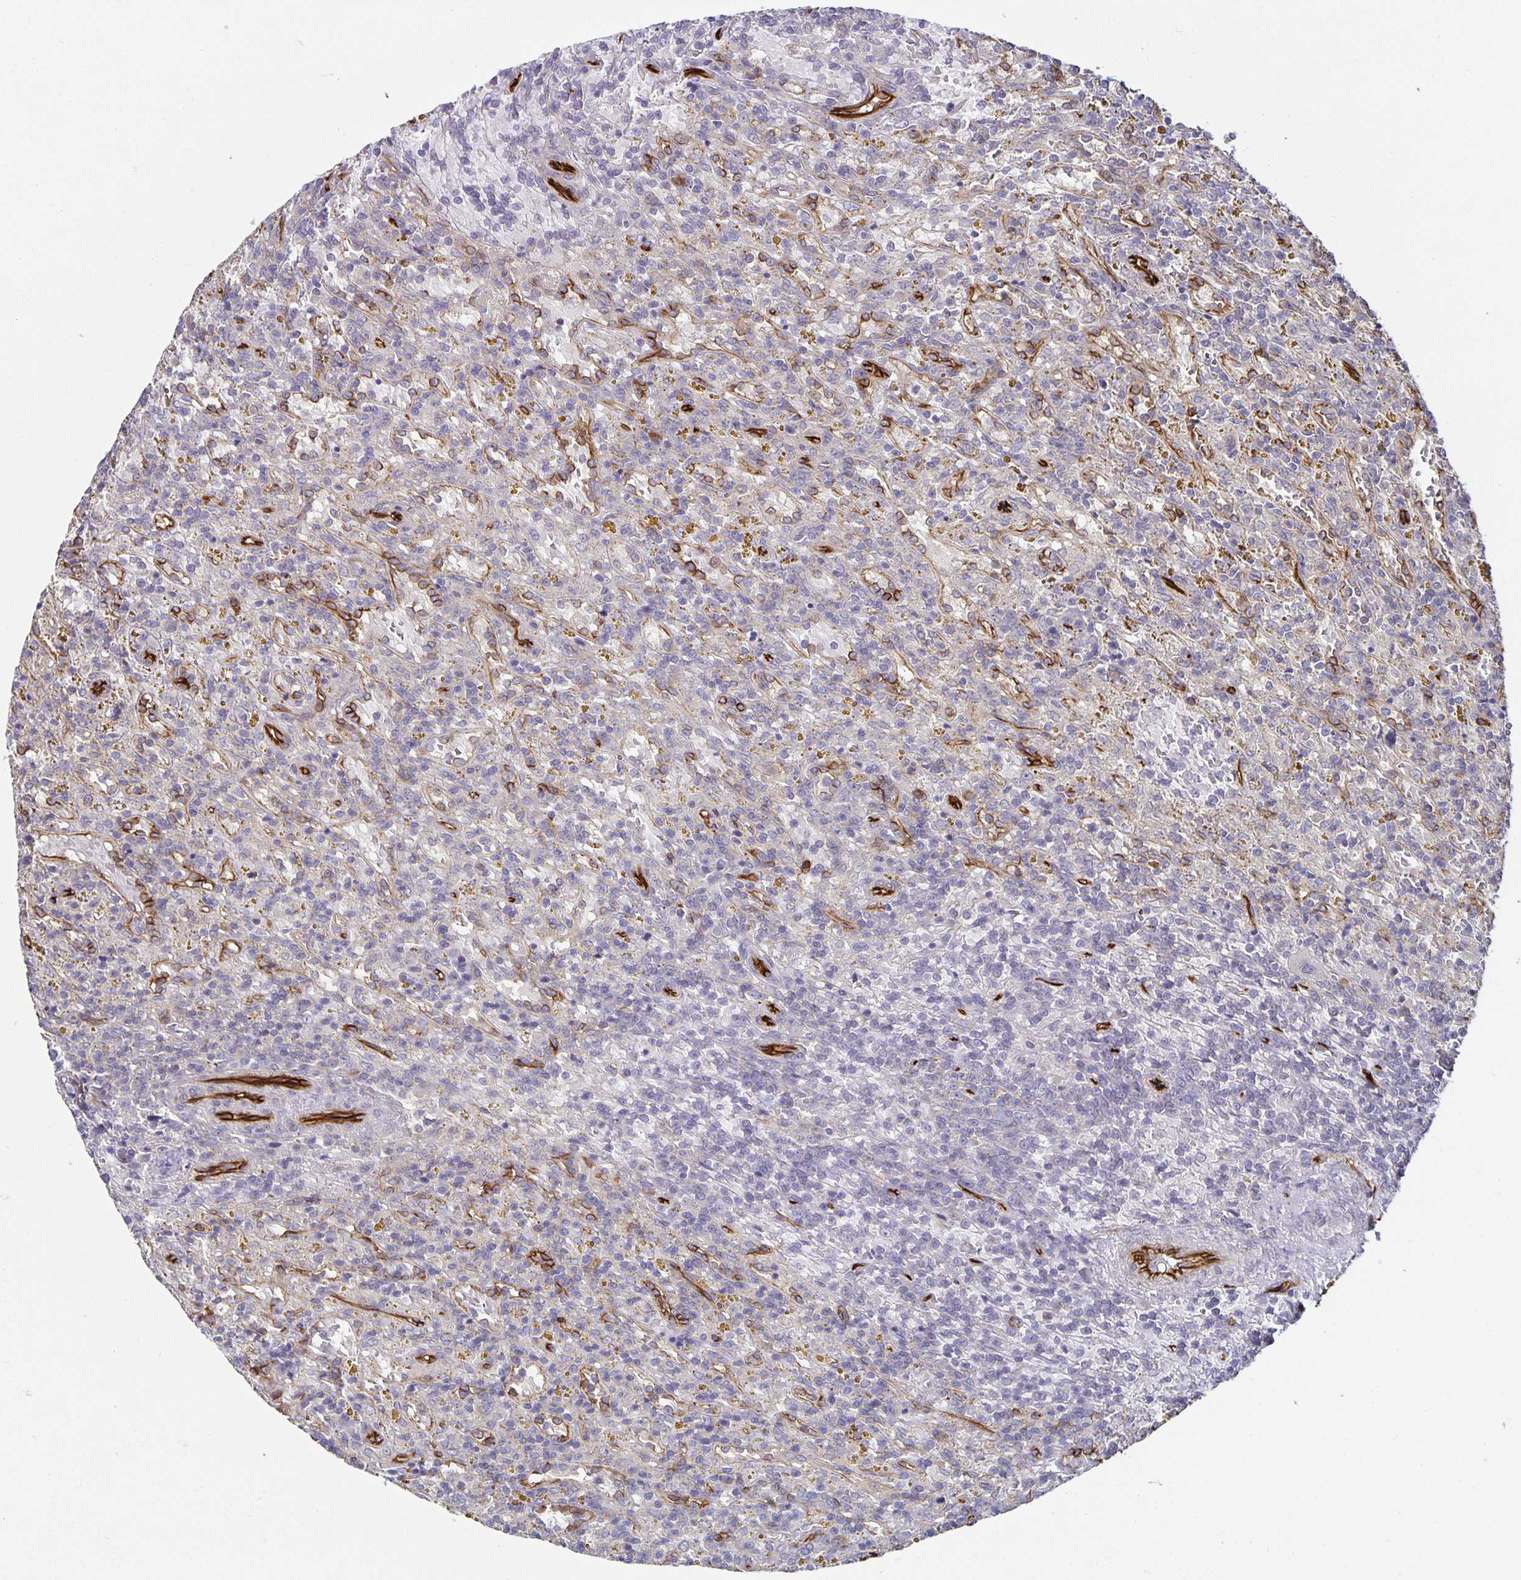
{"staining": {"intensity": "negative", "quantity": "none", "location": "none"}, "tissue": "lymphoma", "cell_type": "Tumor cells", "image_type": "cancer", "snomed": [{"axis": "morphology", "description": "Malignant lymphoma, non-Hodgkin's type, Low grade"}, {"axis": "topography", "description": "Spleen"}], "caption": "Tumor cells show no significant expression in malignant lymphoma, non-Hodgkin's type (low-grade). (Stains: DAB IHC with hematoxylin counter stain, Microscopy: brightfield microscopy at high magnification).", "gene": "PODXL", "patient": {"sex": "female", "age": 65}}